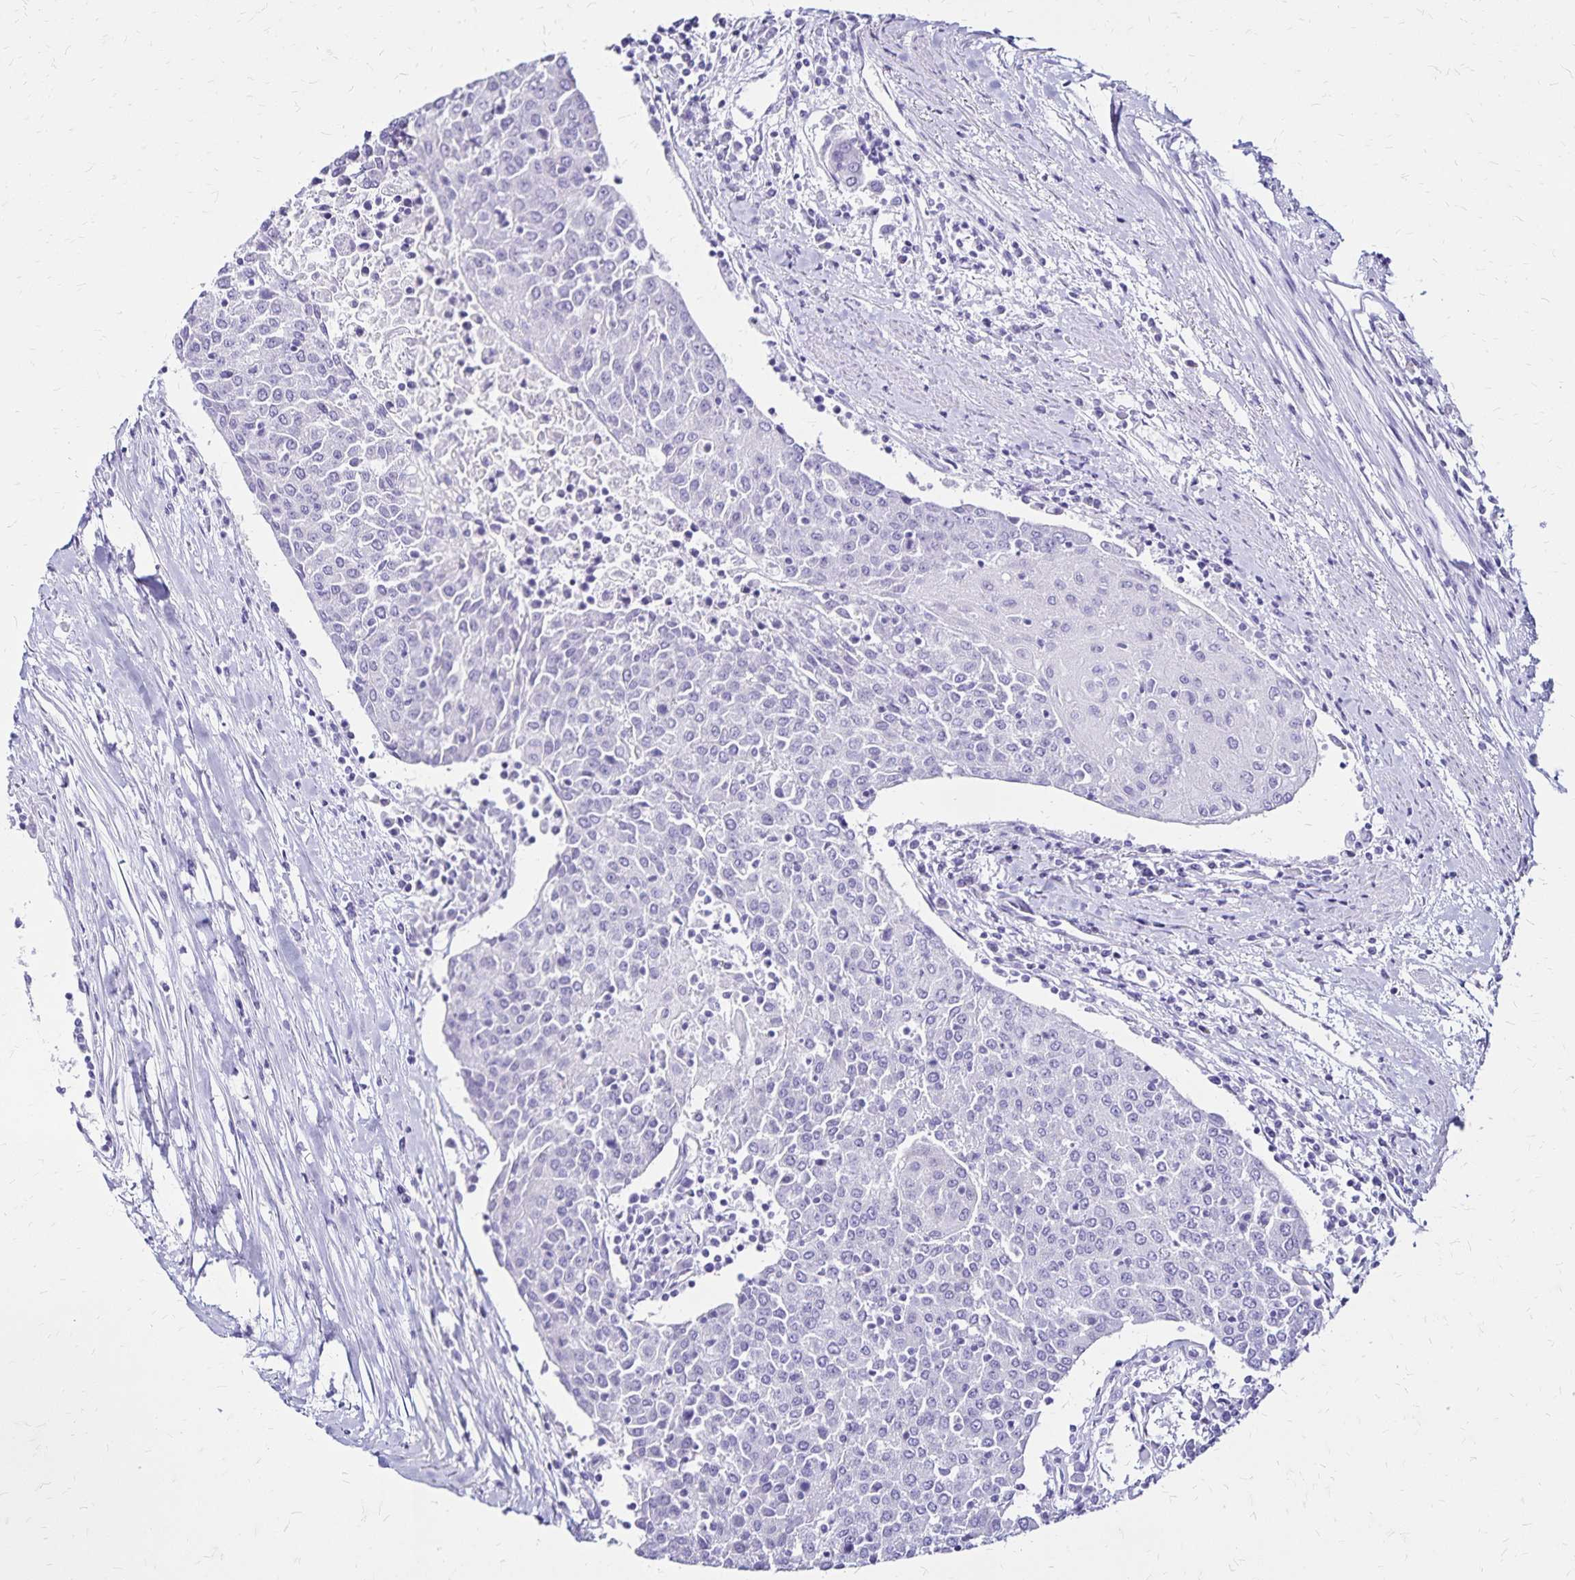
{"staining": {"intensity": "negative", "quantity": "none", "location": "none"}, "tissue": "urothelial cancer", "cell_type": "Tumor cells", "image_type": "cancer", "snomed": [{"axis": "morphology", "description": "Urothelial carcinoma, High grade"}, {"axis": "topography", "description": "Urinary bladder"}], "caption": "There is no significant staining in tumor cells of urothelial carcinoma (high-grade). (Brightfield microscopy of DAB immunohistochemistry at high magnification).", "gene": "LIN28B", "patient": {"sex": "female", "age": 85}}